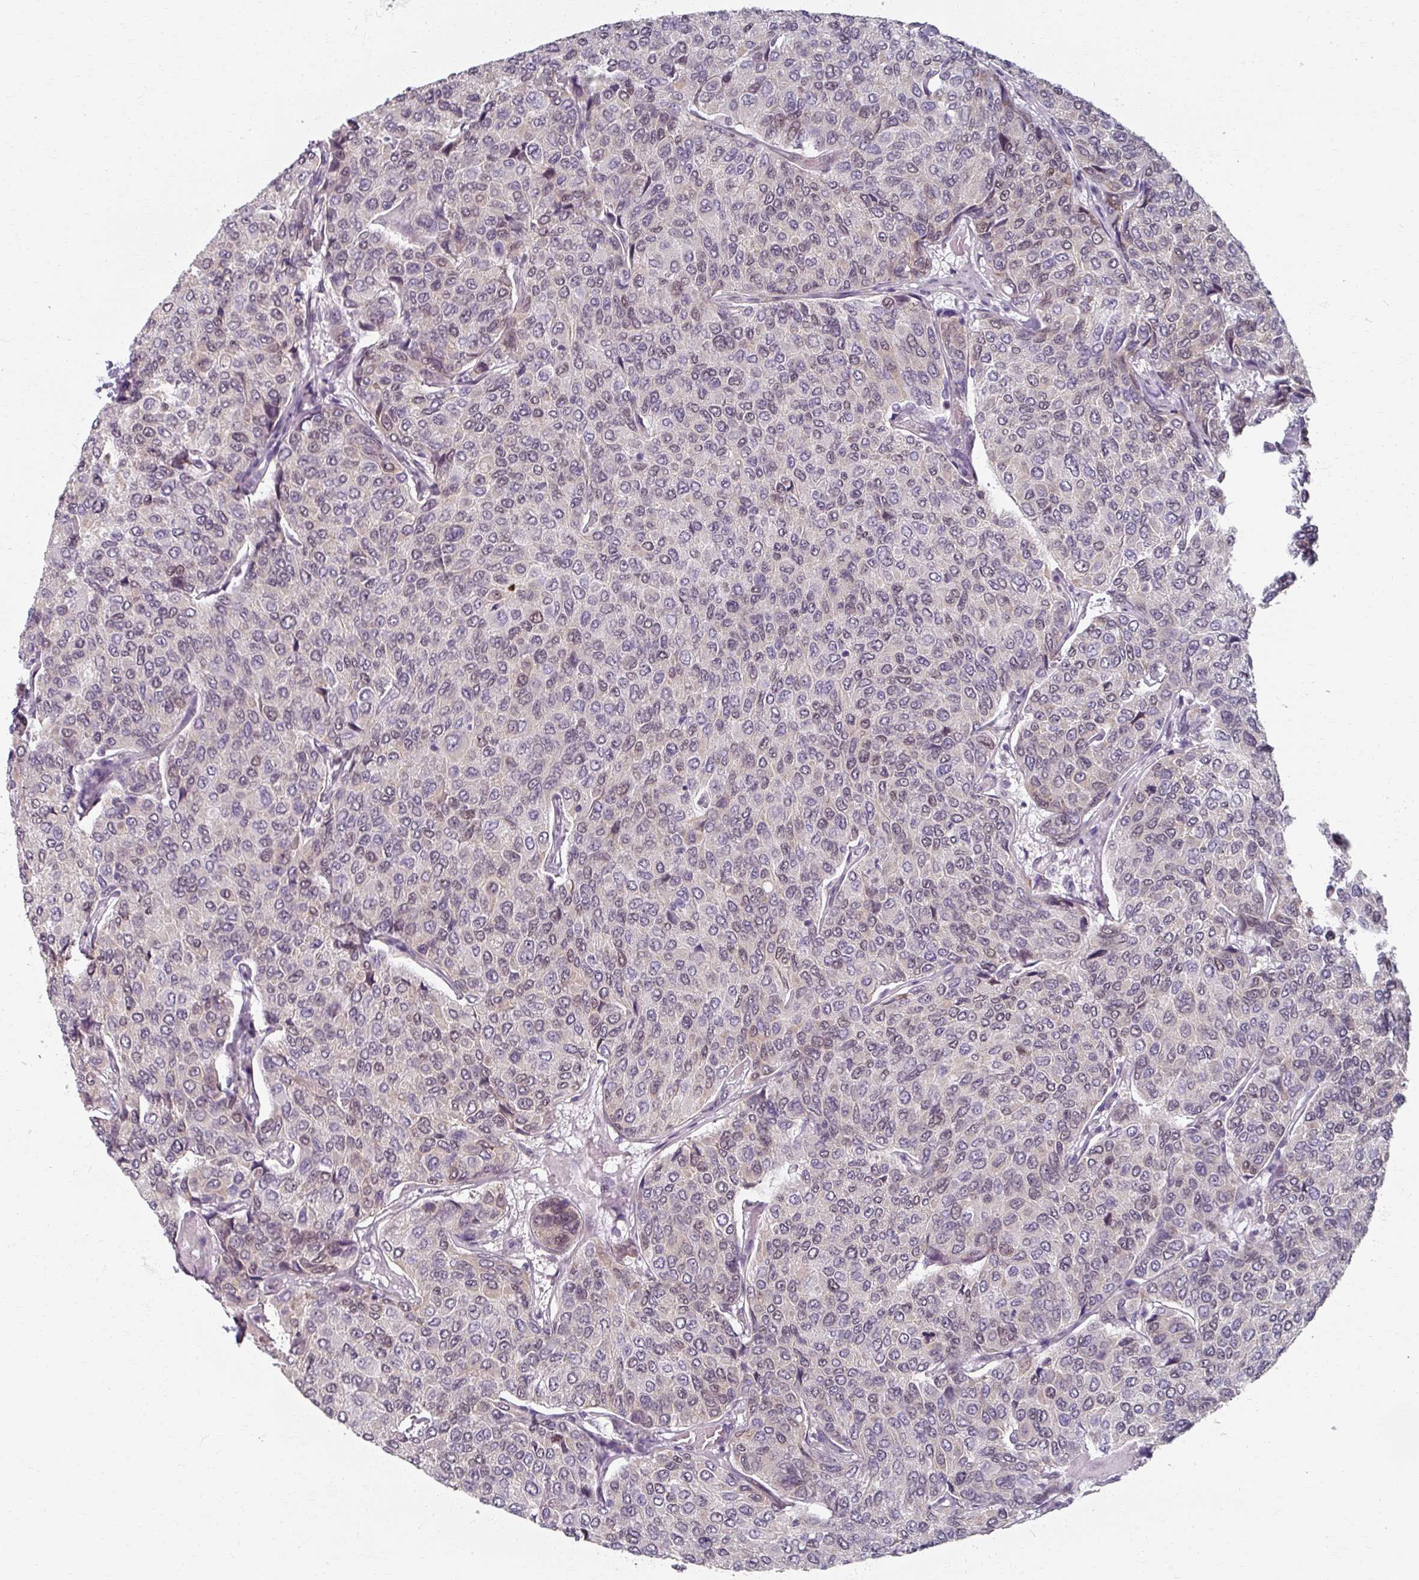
{"staining": {"intensity": "moderate", "quantity": "<25%", "location": "nuclear"}, "tissue": "breast cancer", "cell_type": "Tumor cells", "image_type": "cancer", "snomed": [{"axis": "morphology", "description": "Duct carcinoma"}, {"axis": "topography", "description": "Breast"}], "caption": "Approximately <25% of tumor cells in breast cancer (invasive ductal carcinoma) display moderate nuclear protein expression as visualized by brown immunohistochemical staining.", "gene": "RIPOR3", "patient": {"sex": "female", "age": 55}}